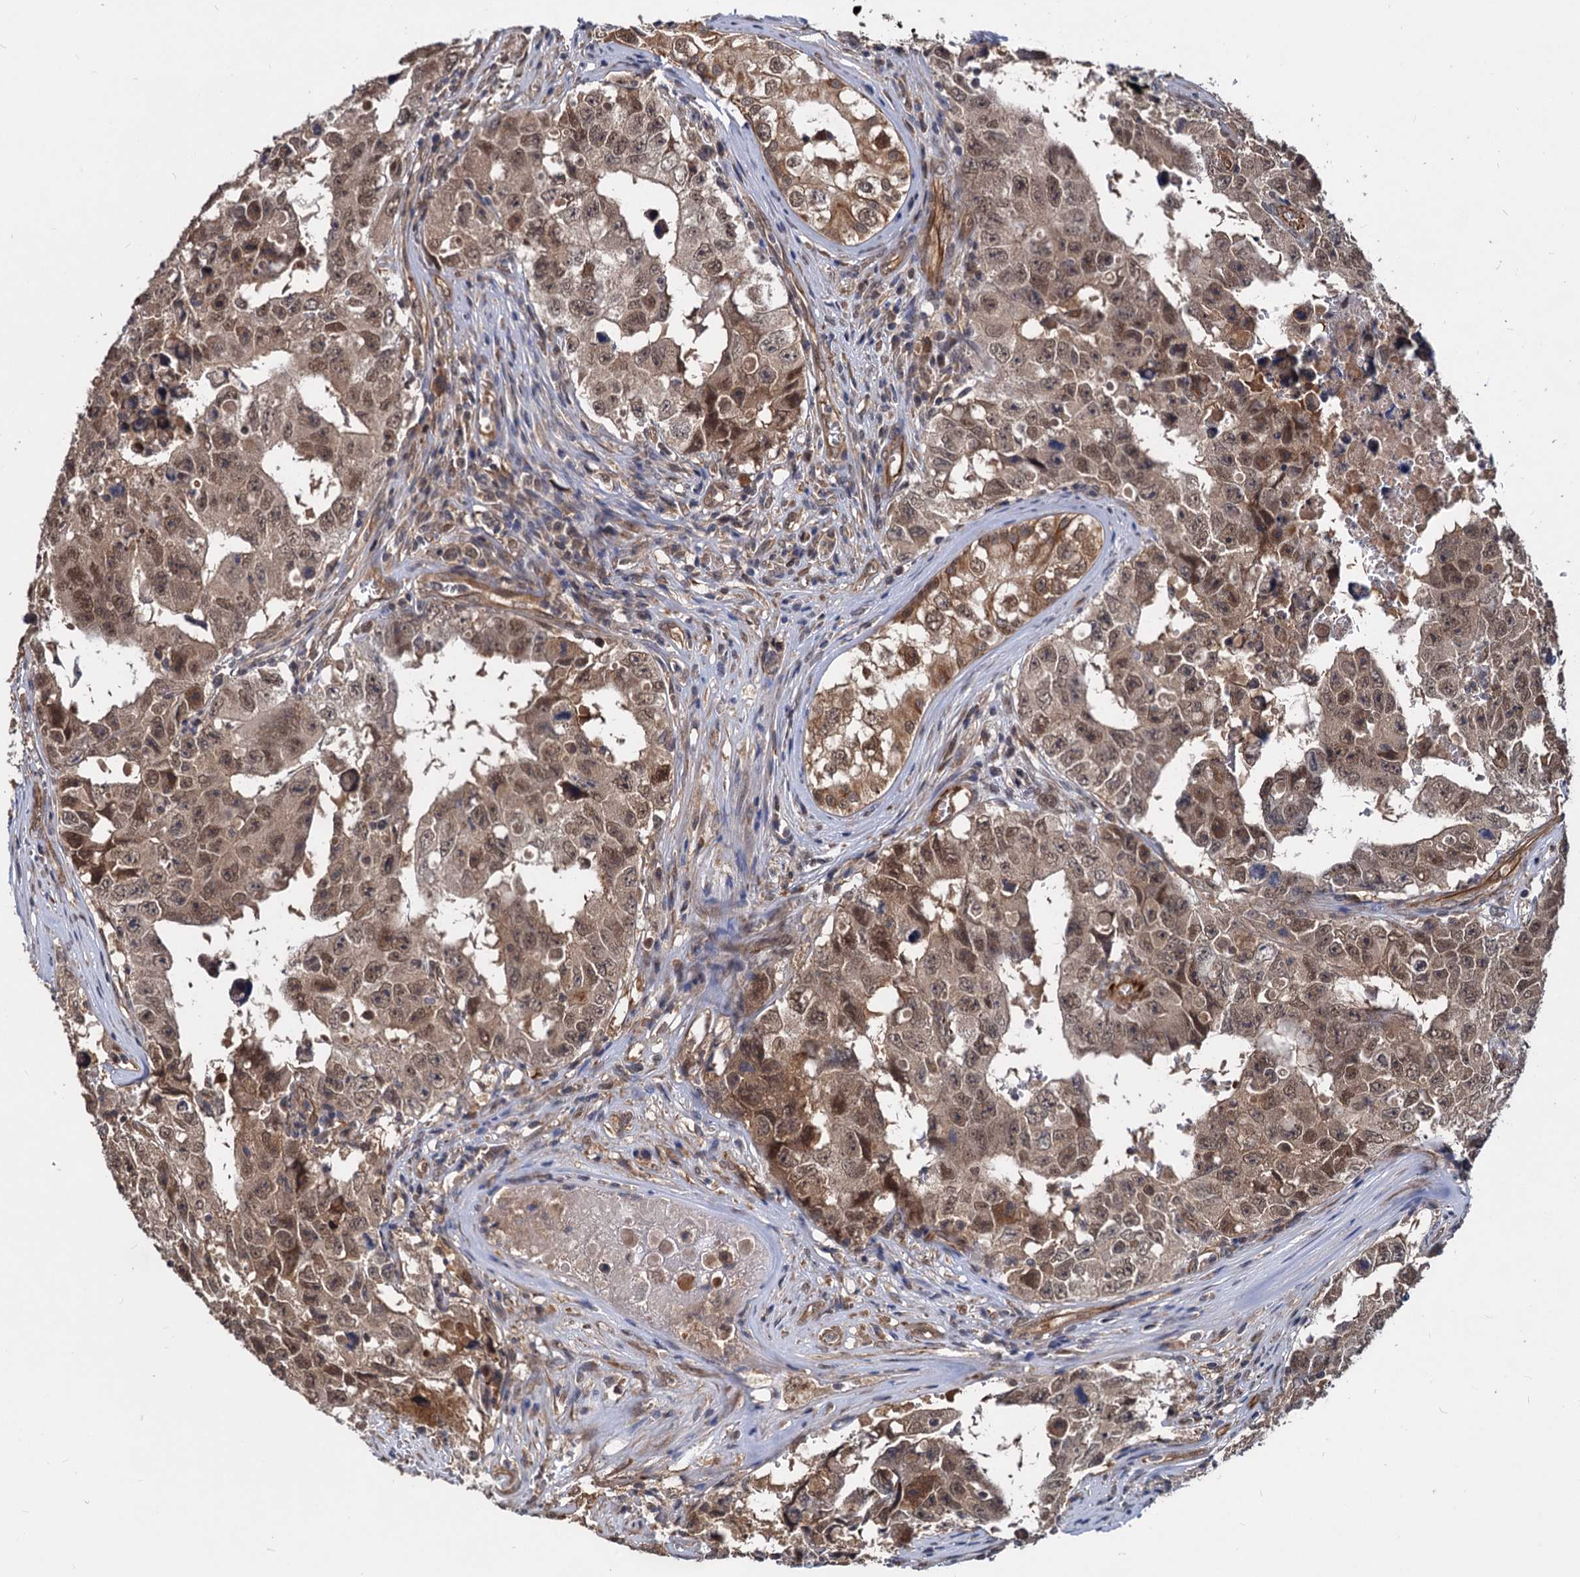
{"staining": {"intensity": "moderate", "quantity": ">75%", "location": "cytoplasmic/membranous,nuclear"}, "tissue": "testis cancer", "cell_type": "Tumor cells", "image_type": "cancer", "snomed": [{"axis": "morphology", "description": "Carcinoma, Embryonal, NOS"}, {"axis": "topography", "description": "Testis"}], "caption": "Immunohistochemistry staining of testis embryonal carcinoma, which shows medium levels of moderate cytoplasmic/membranous and nuclear positivity in approximately >75% of tumor cells indicating moderate cytoplasmic/membranous and nuclear protein expression. The staining was performed using DAB (3,3'-diaminobenzidine) (brown) for protein detection and nuclei were counterstained in hematoxylin (blue).", "gene": "PSMD4", "patient": {"sex": "male", "age": 17}}